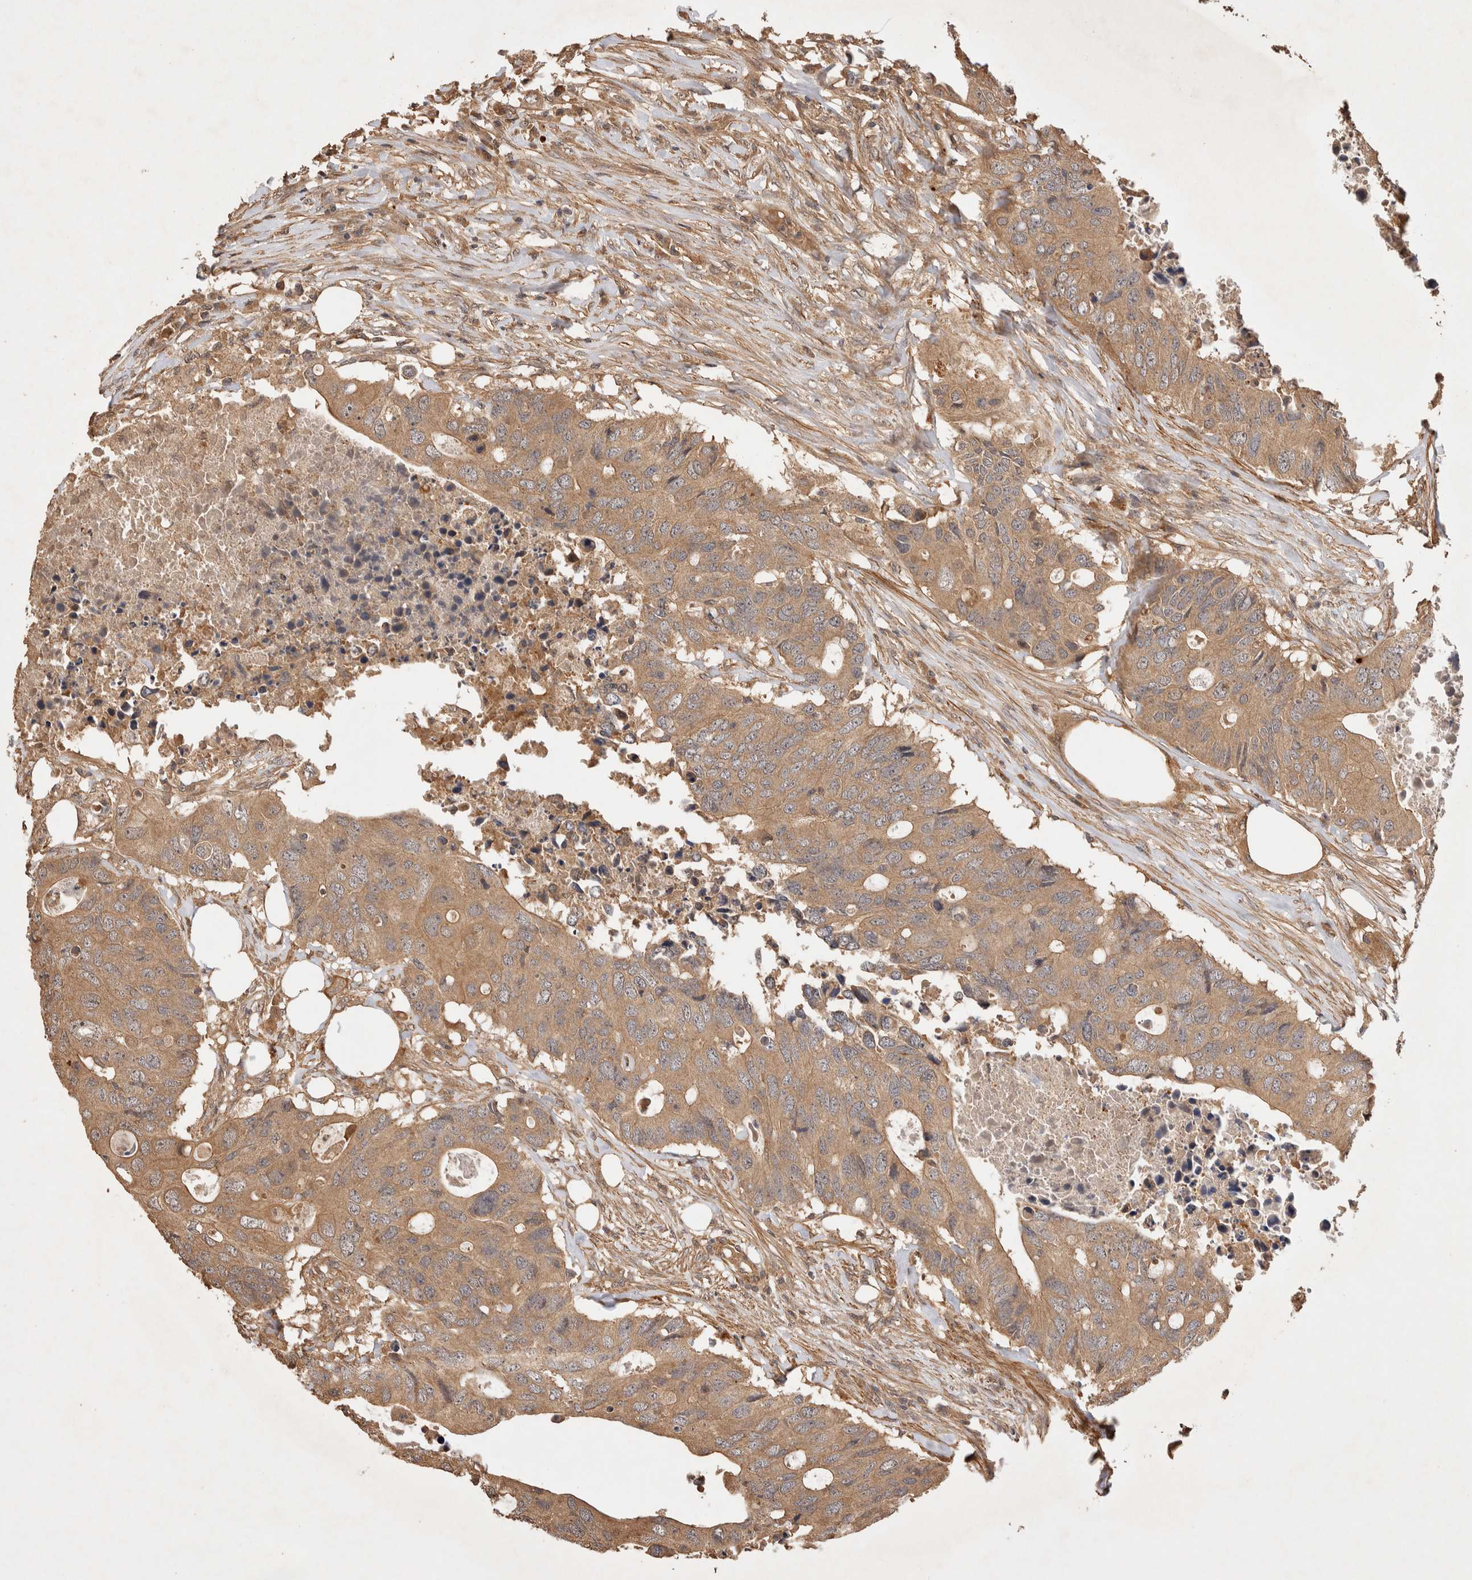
{"staining": {"intensity": "moderate", "quantity": ">75%", "location": "cytoplasmic/membranous"}, "tissue": "colorectal cancer", "cell_type": "Tumor cells", "image_type": "cancer", "snomed": [{"axis": "morphology", "description": "Adenocarcinoma, NOS"}, {"axis": "topography", "description": "Colon"}], "caption": "Protein staining of colorectal cancer tissue reveals moderate cytoplasmic/membranous staining in about >75% of tumor cells.", "gene": "NSMAF", "patient": {"sex": "male", "age": 71}}